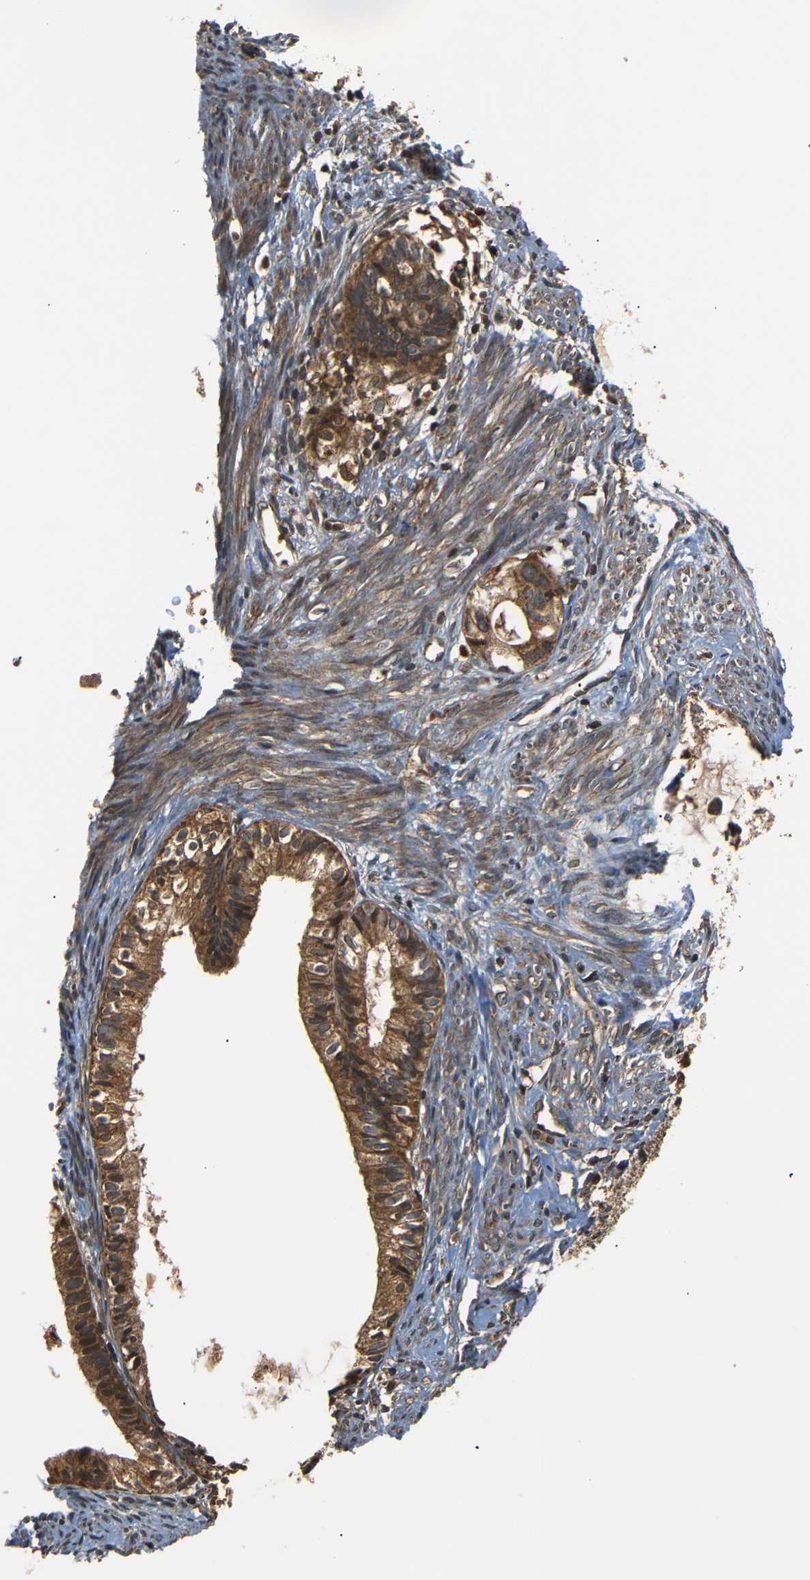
{"staining": {"intensity": "moderate", "quantity": ">75%", "location": "cytoplasmic/membranous"}, "tissue": "cervical cancer", "cell_type": "Tumor cells", "image_type": "cancer", "snomed": [{"axis": "morphology", "description": "Normal tissue, NOS"}, {"axis": "morphology", "description": "Adenocarcinoma, NOS"}, {"axis": "topography", "description": "Cervix"}, {"axis": "topography", "description": "Endometrium"}], "caption": "The micrograph reveals immunohistochemical staining of cervical cancer. There is moderate cytoplasmic/membranous positivity is identified in about >75% of tumor cells.", "gene": "TANK", "patient": {"sex": "female", "age": 86}}